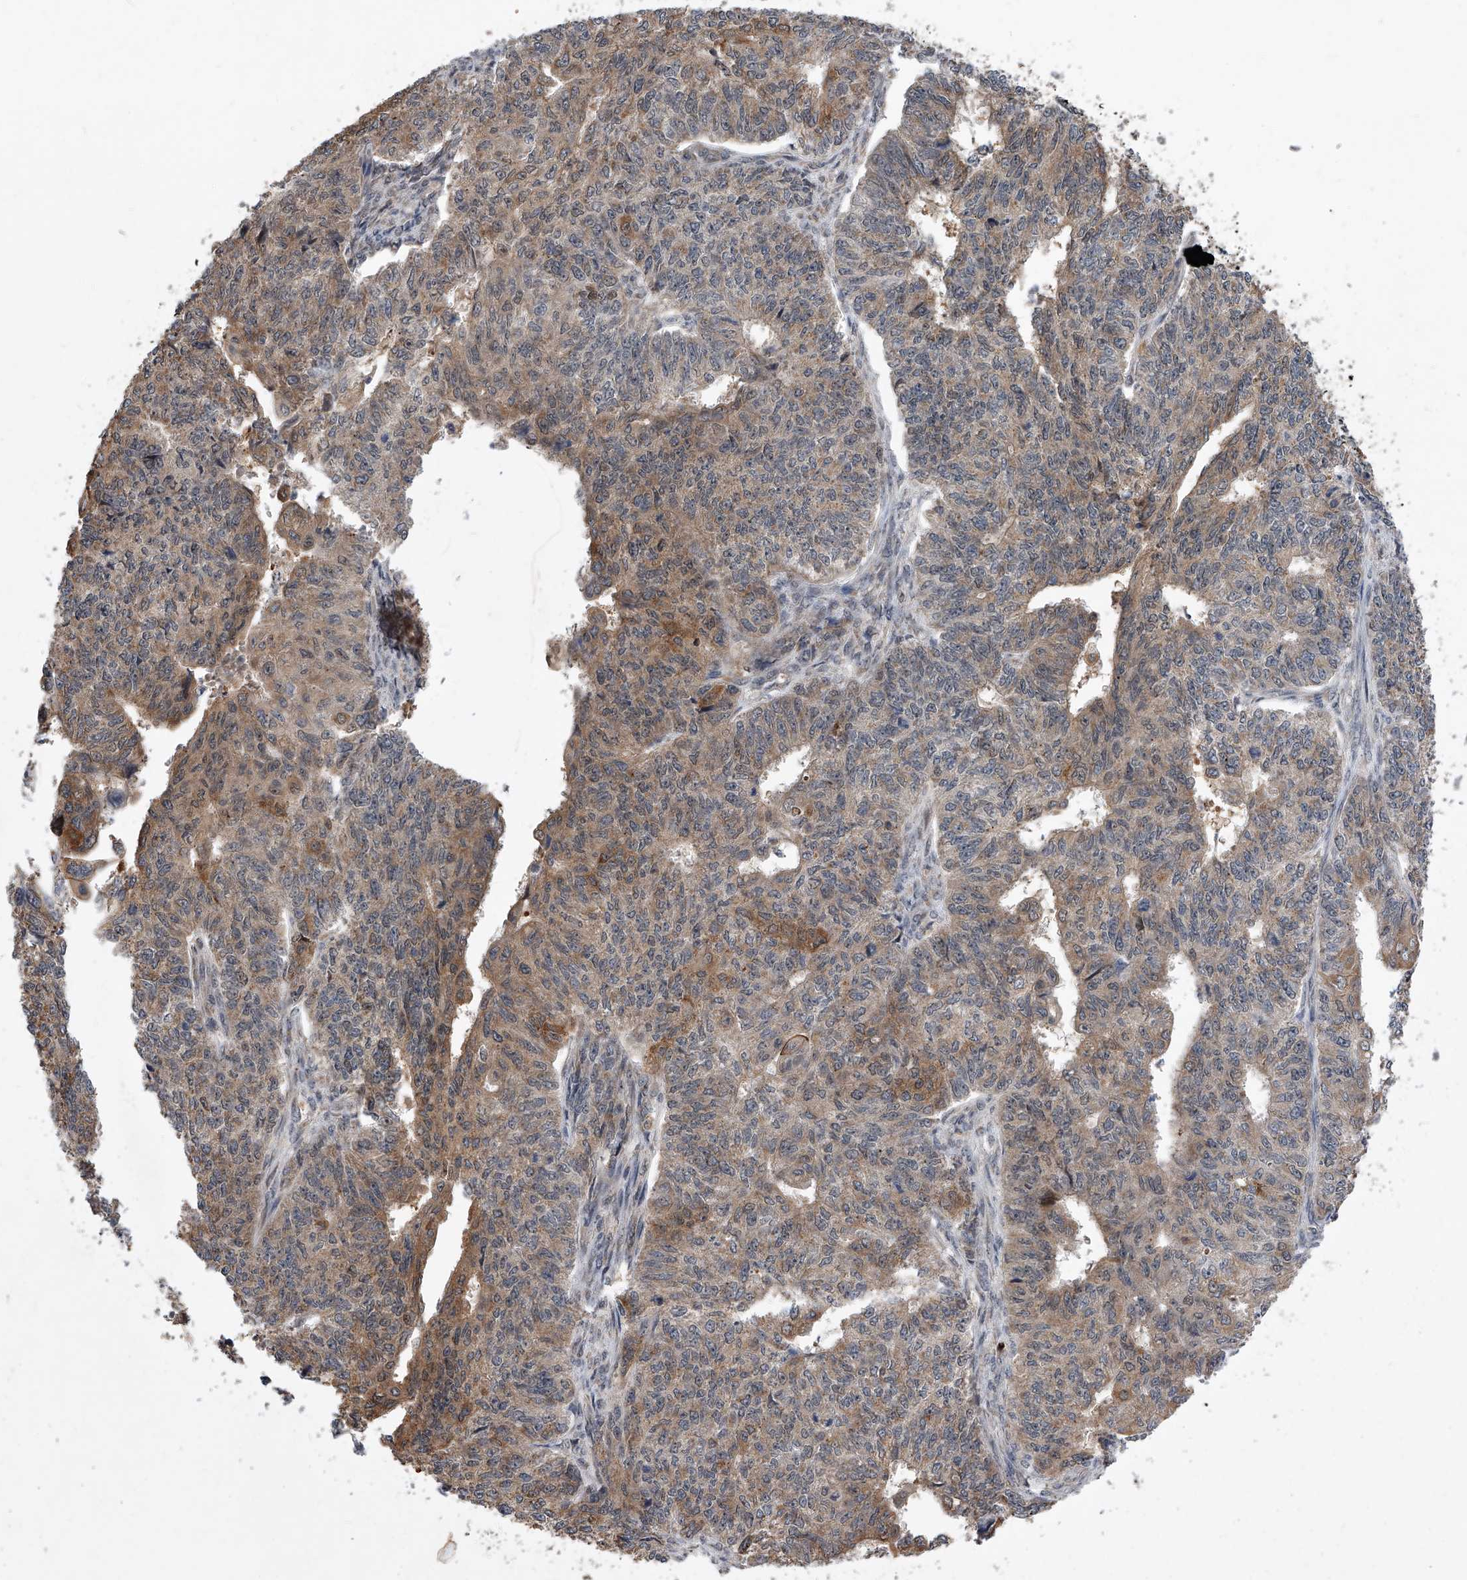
{"staining": {"intensity": "moderate", "quantity": "<25%", "location": "cytoplasmic/membranous"}, "tissue": "endometrial cancer", "cell_type": "Tumor cells", "image_type": "cancer", "snomed": [{"axis": "morphology", "description": "Adenocarcinoma, NOS"}, {"axis": "topography", "description": "Endometrium"}], "caption": "The micrograph reveals staining of adenocarcinoma (endometrial), revealing moderate cytoplasmic/membranous protein expression (brown color) within tumor cells.", "gene": "BHLHE23", "patient": {"sex": "female", "age": 32}}